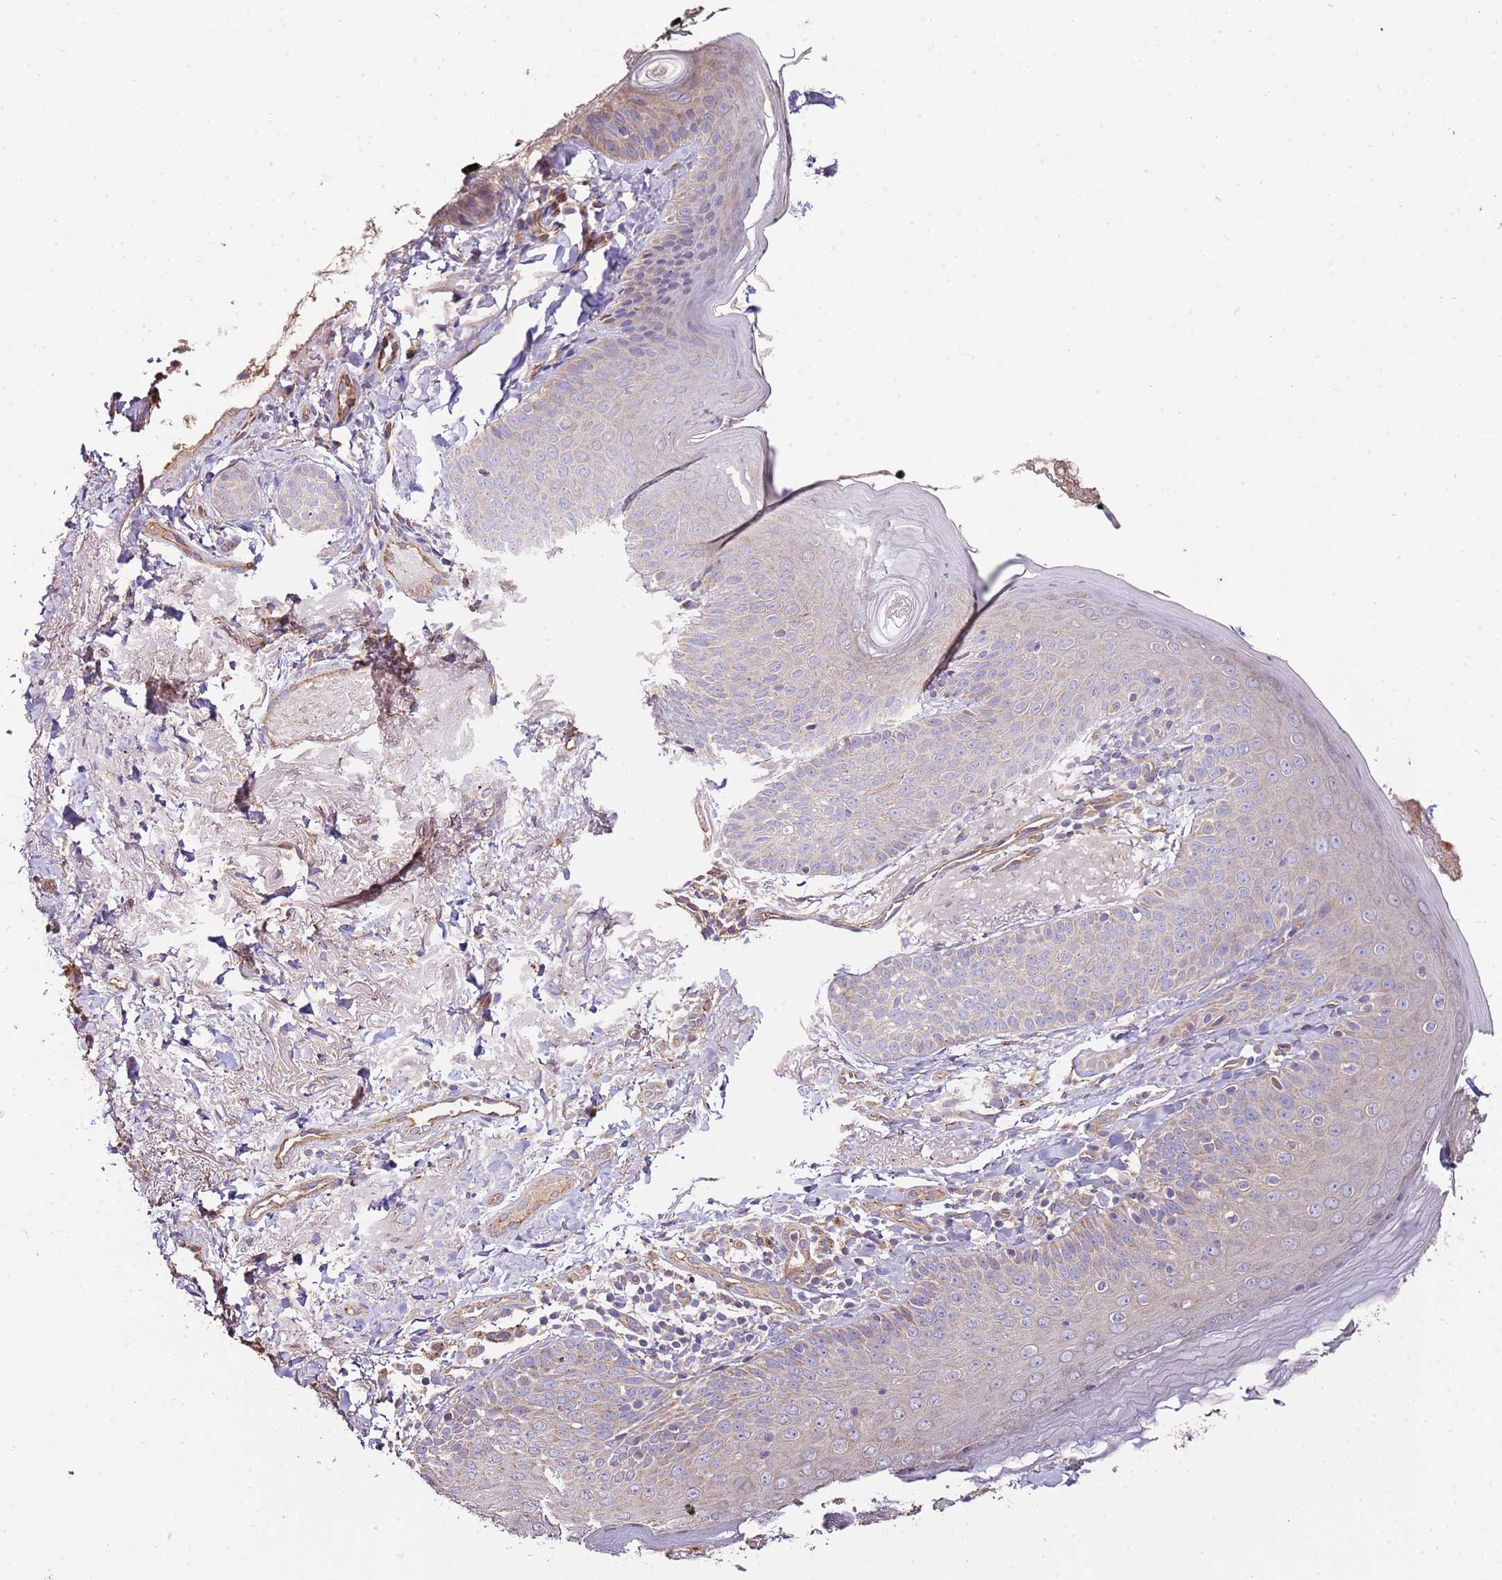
{"staining": {"intensity": "negative", "quantity": "none", "location": "none"}, "tissue": "skin", "cell_type": "Fibroblasts", "image_type": "normal", "snomed": [{"axis": "morphology", "description": "Normal tissue, NOS"}, {"axis": "topography", "description": "Skin"}], "caption": "This is a photomicrograph of IHC staining of benign skin, which shows no staining in fibroblasts.", "gene": "DOCK6", "patient": {"sex": "male", "age": 57}}